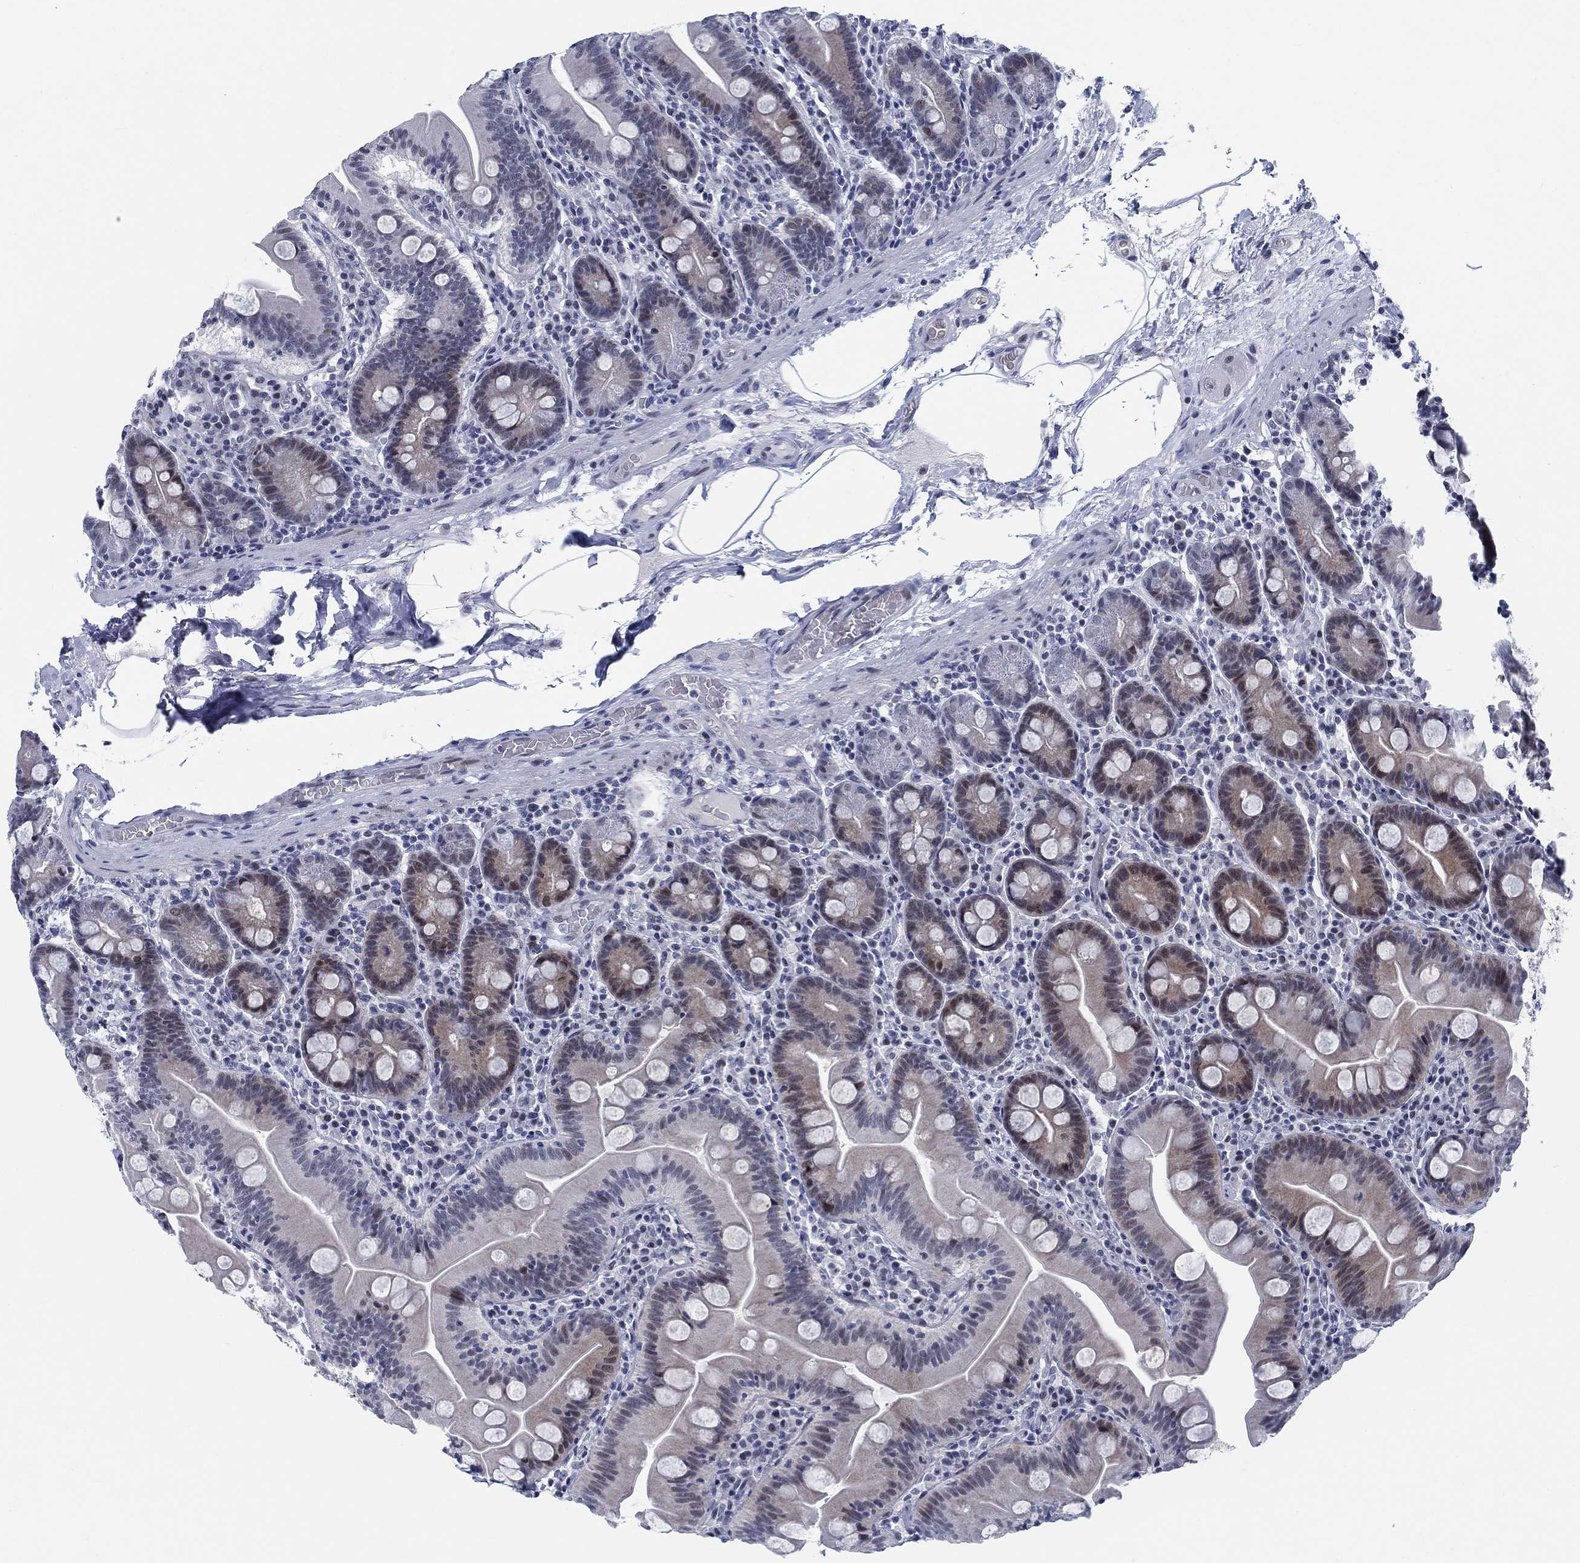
{"staining": {"intensity": "moderate", "quantity": "<25%", "location": "cytoplasmic/membranous,nuclear"}, "tissue": "small intestine", "cell_type": "Glandular cells", "image_type": "normal", "snomed": [{"axis": "morphology", "description": "Normal tissue, NOS"}, {"axis": "topography", "description": "Small intestine"}], "caption": "Moderate cytoplasmic/membranous,nuclear positivity for a protein is identified in approximately <25% of glandular cells of unremarkable small intestine using immunohistochemistry.", "gene": "NEU3", "patient": {"sex": "male", "age": 37}}